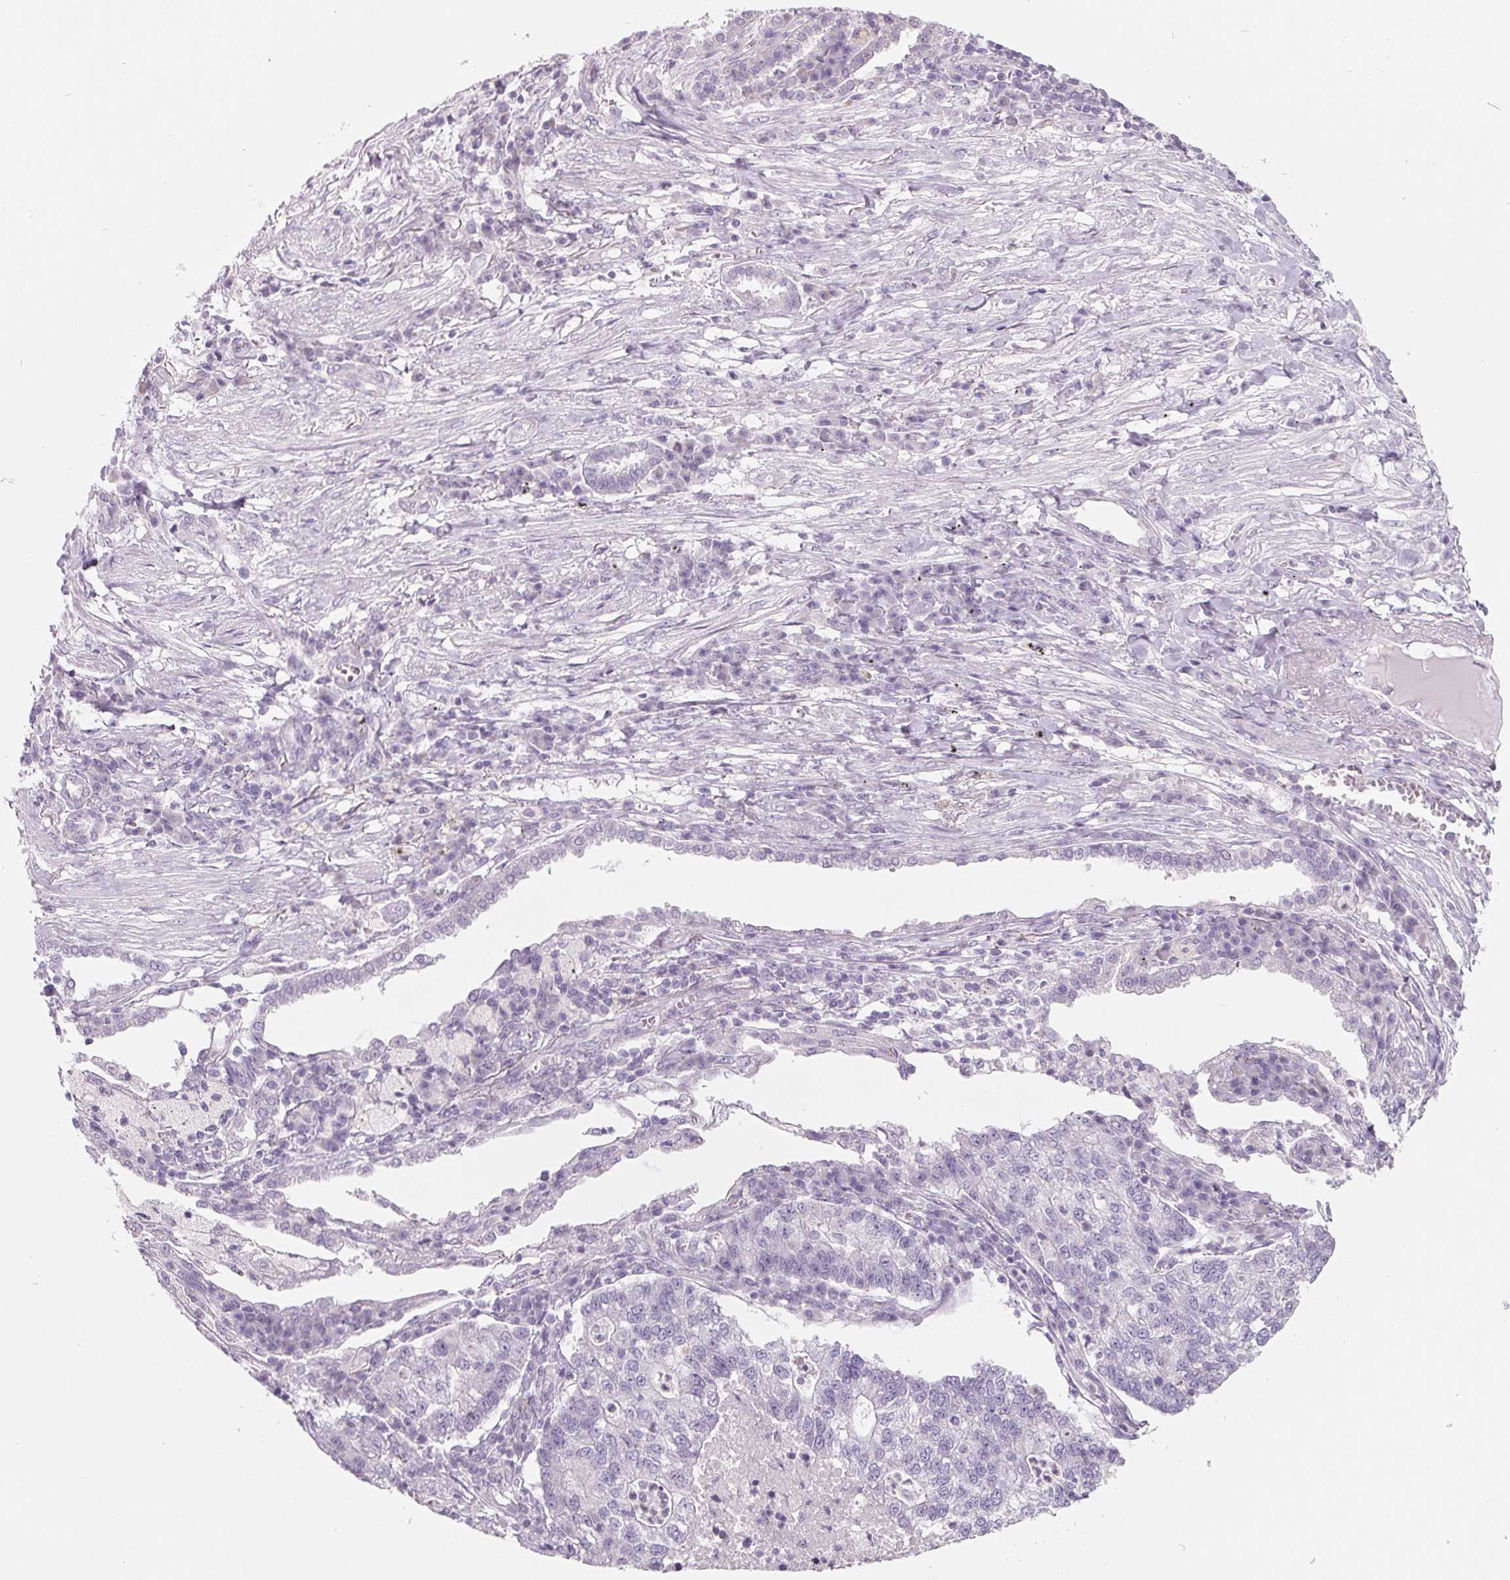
{"staining": {"intensity": "negative", "quantity": "none", "location": "none"}, "tissue": "lung cancer", "cell_type": "Tumor cells", "image_type": "cancer", "snomed": [{"axis": "morphology", "description": "Adenocarcinoma, NOS"}, {"axis": "topography", "description": "Lung"}], "caption": "The IHC image has no significant staining in tumor cells of adenocarcinoma (lung) tissue. (DAB immunohistochemistry (IHC) visualized using brightfield microscopy, high magnification).", "gene": "FTCD", "patient": {"sex": "male", "age": 57}}